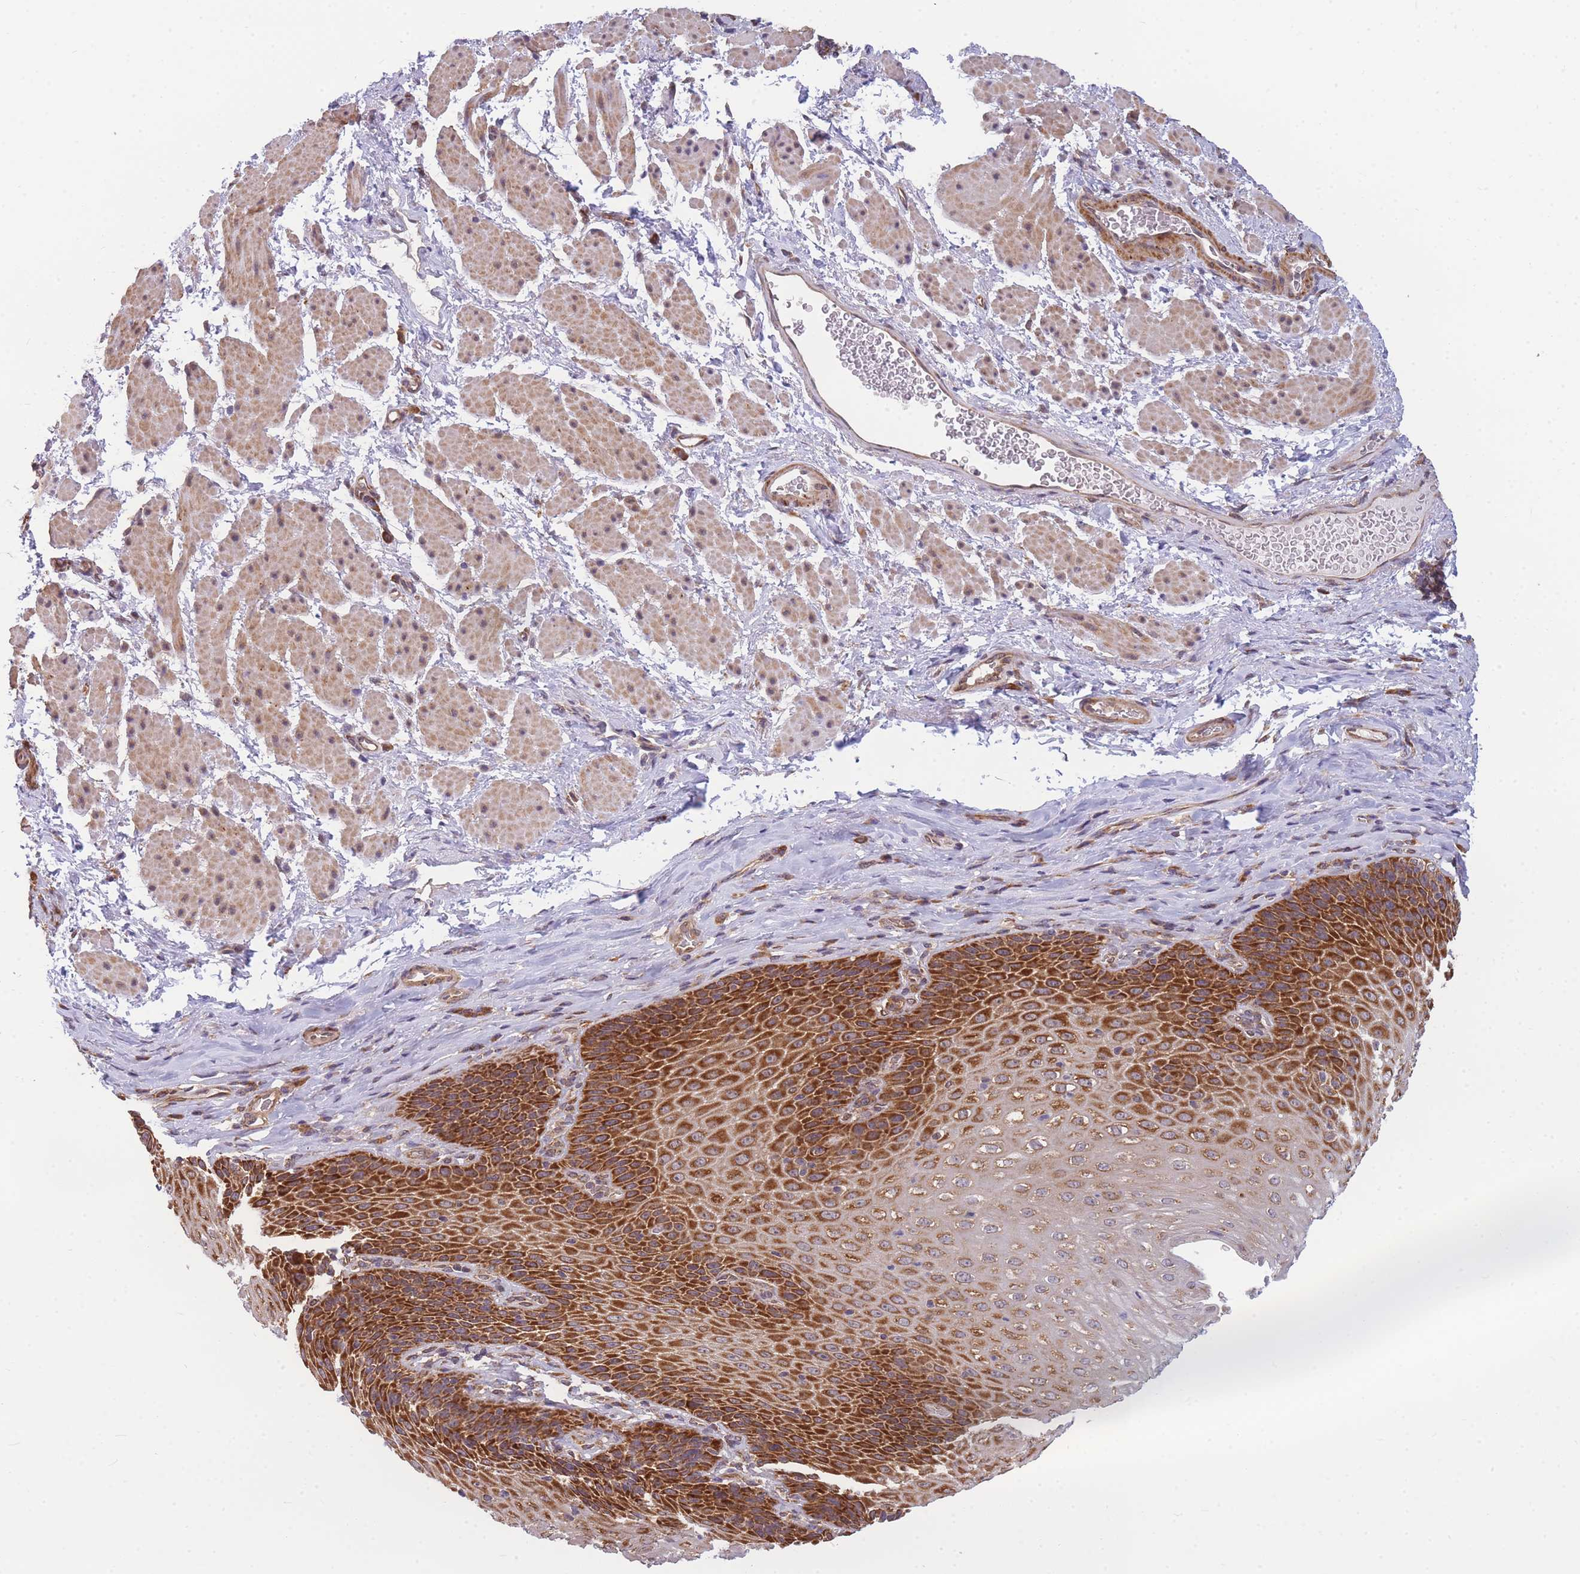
{"staining": {"intensity": "strong", "quantity": ">75%", "location": "cytoplasmic/membranous"}, "tissue": "esophagus", "cell_type": "Squamous epithelial cells", "image_type": "normal", "snomed": [{"axis": "morphology", "description": "Normal tissue, NOS"}, {"axis": "topography", "description": "Esophagus"}], "caption": "A photomicrograph of esophagus stained for a protein displays strong cytoplasmic/membranous brown staining in squamous epithelial cells.", "gene": "ENSG00000276345", "patient": {"sex": "female", "age": 61}}